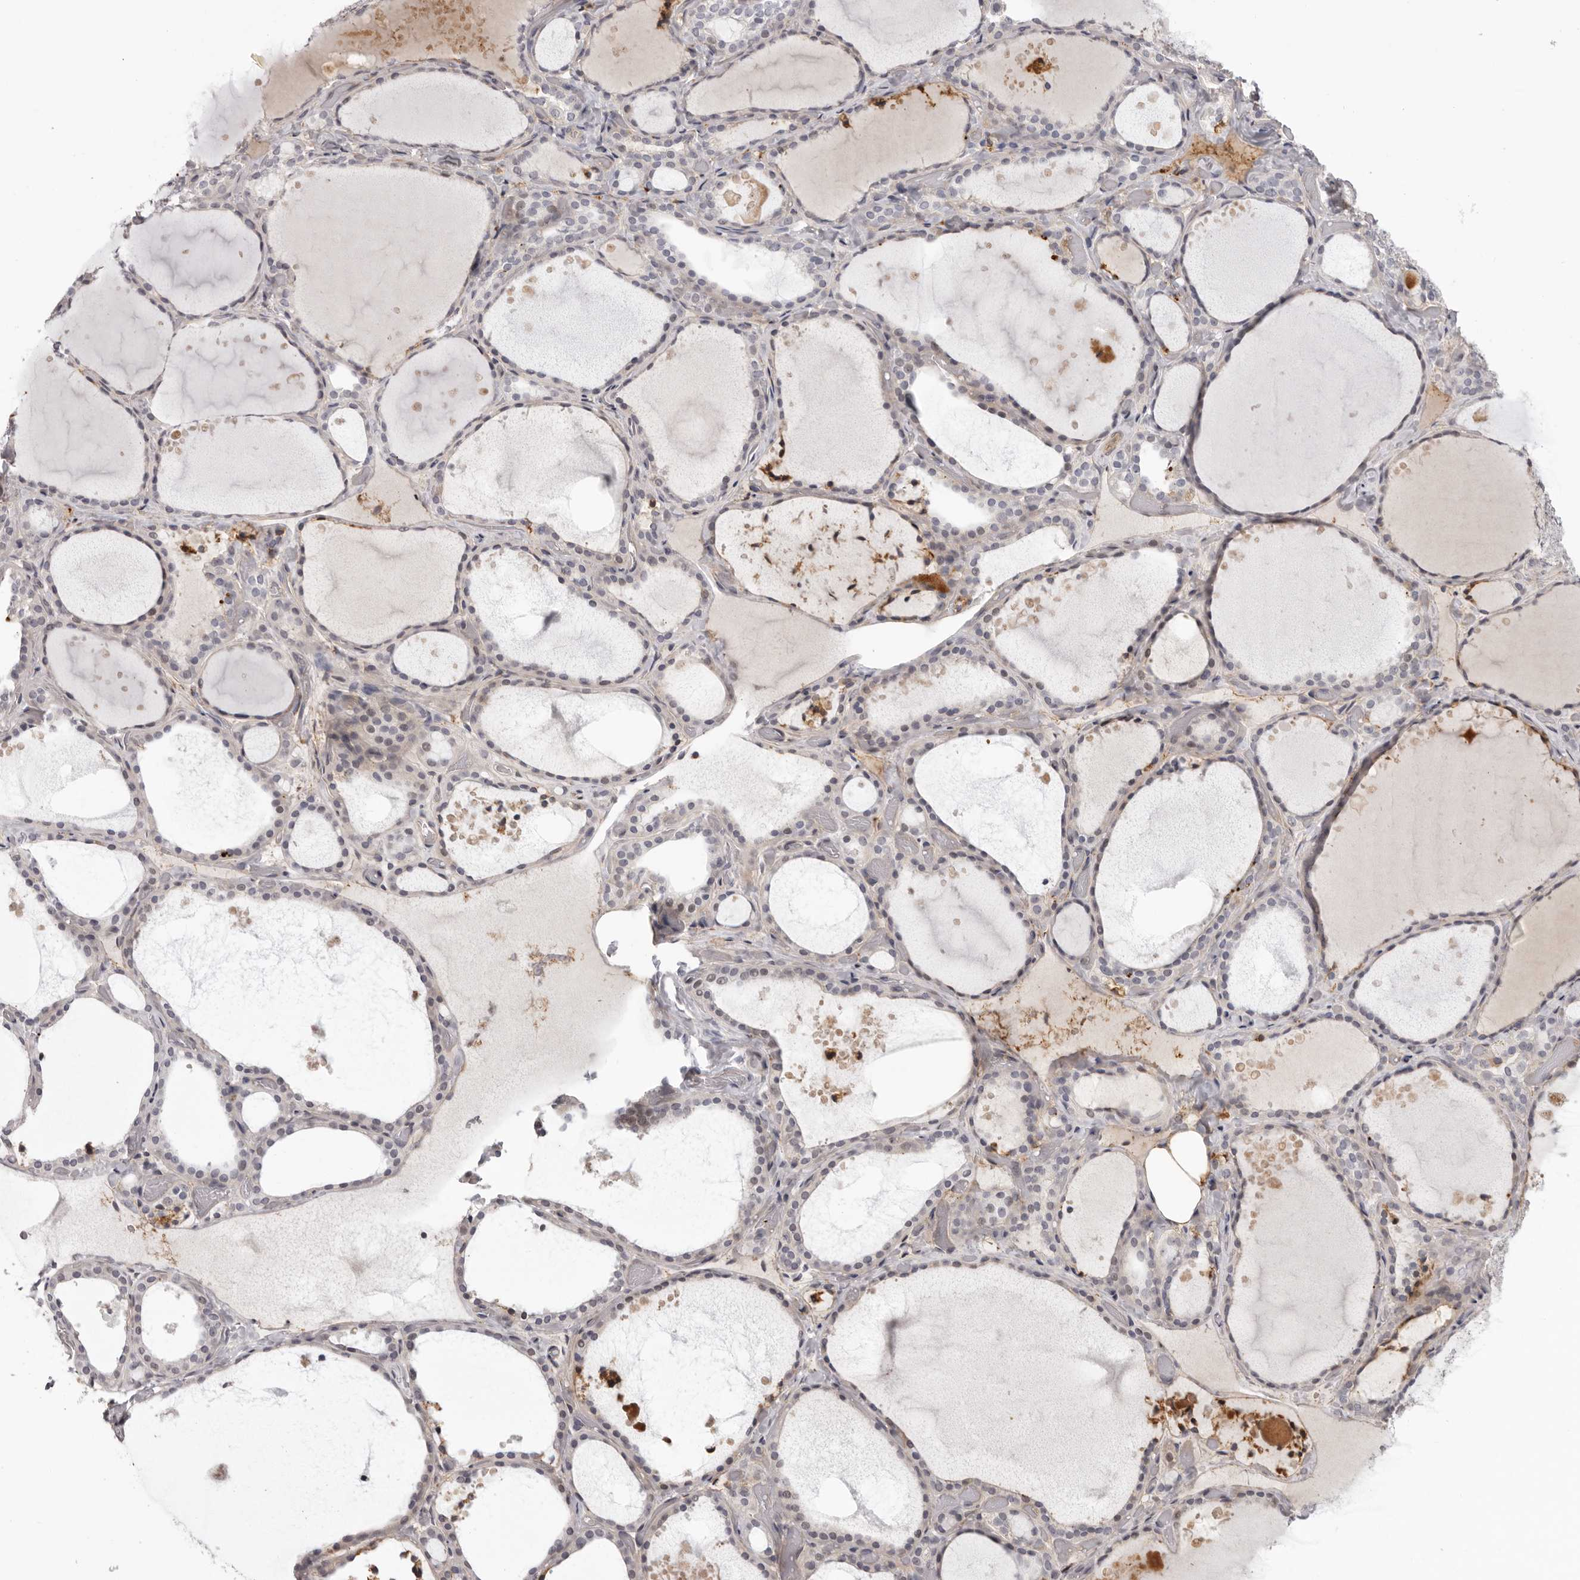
{"staining": {"intensity": "weak", "quantity": "<25%", "location": "nuclear"}, "tissue": "thyroid gland", "cell_type": "Glandular cells", "image_type": "normal", "snomed": [{"axis": "morphology", "description": "Normal tissue, NOS"}, {"axis": "topography", "description": "Thyroid gland"}], "caption": "DAB (3,3'-diaminobenzidine) immunohistochemical staining of benign thyroid gland reveals no significant staining in glandular cells. (IHC, brightfield microscopy, high magnification).", "gene": "OTUD3", "patient": {"sex": "female", "age": 44}}